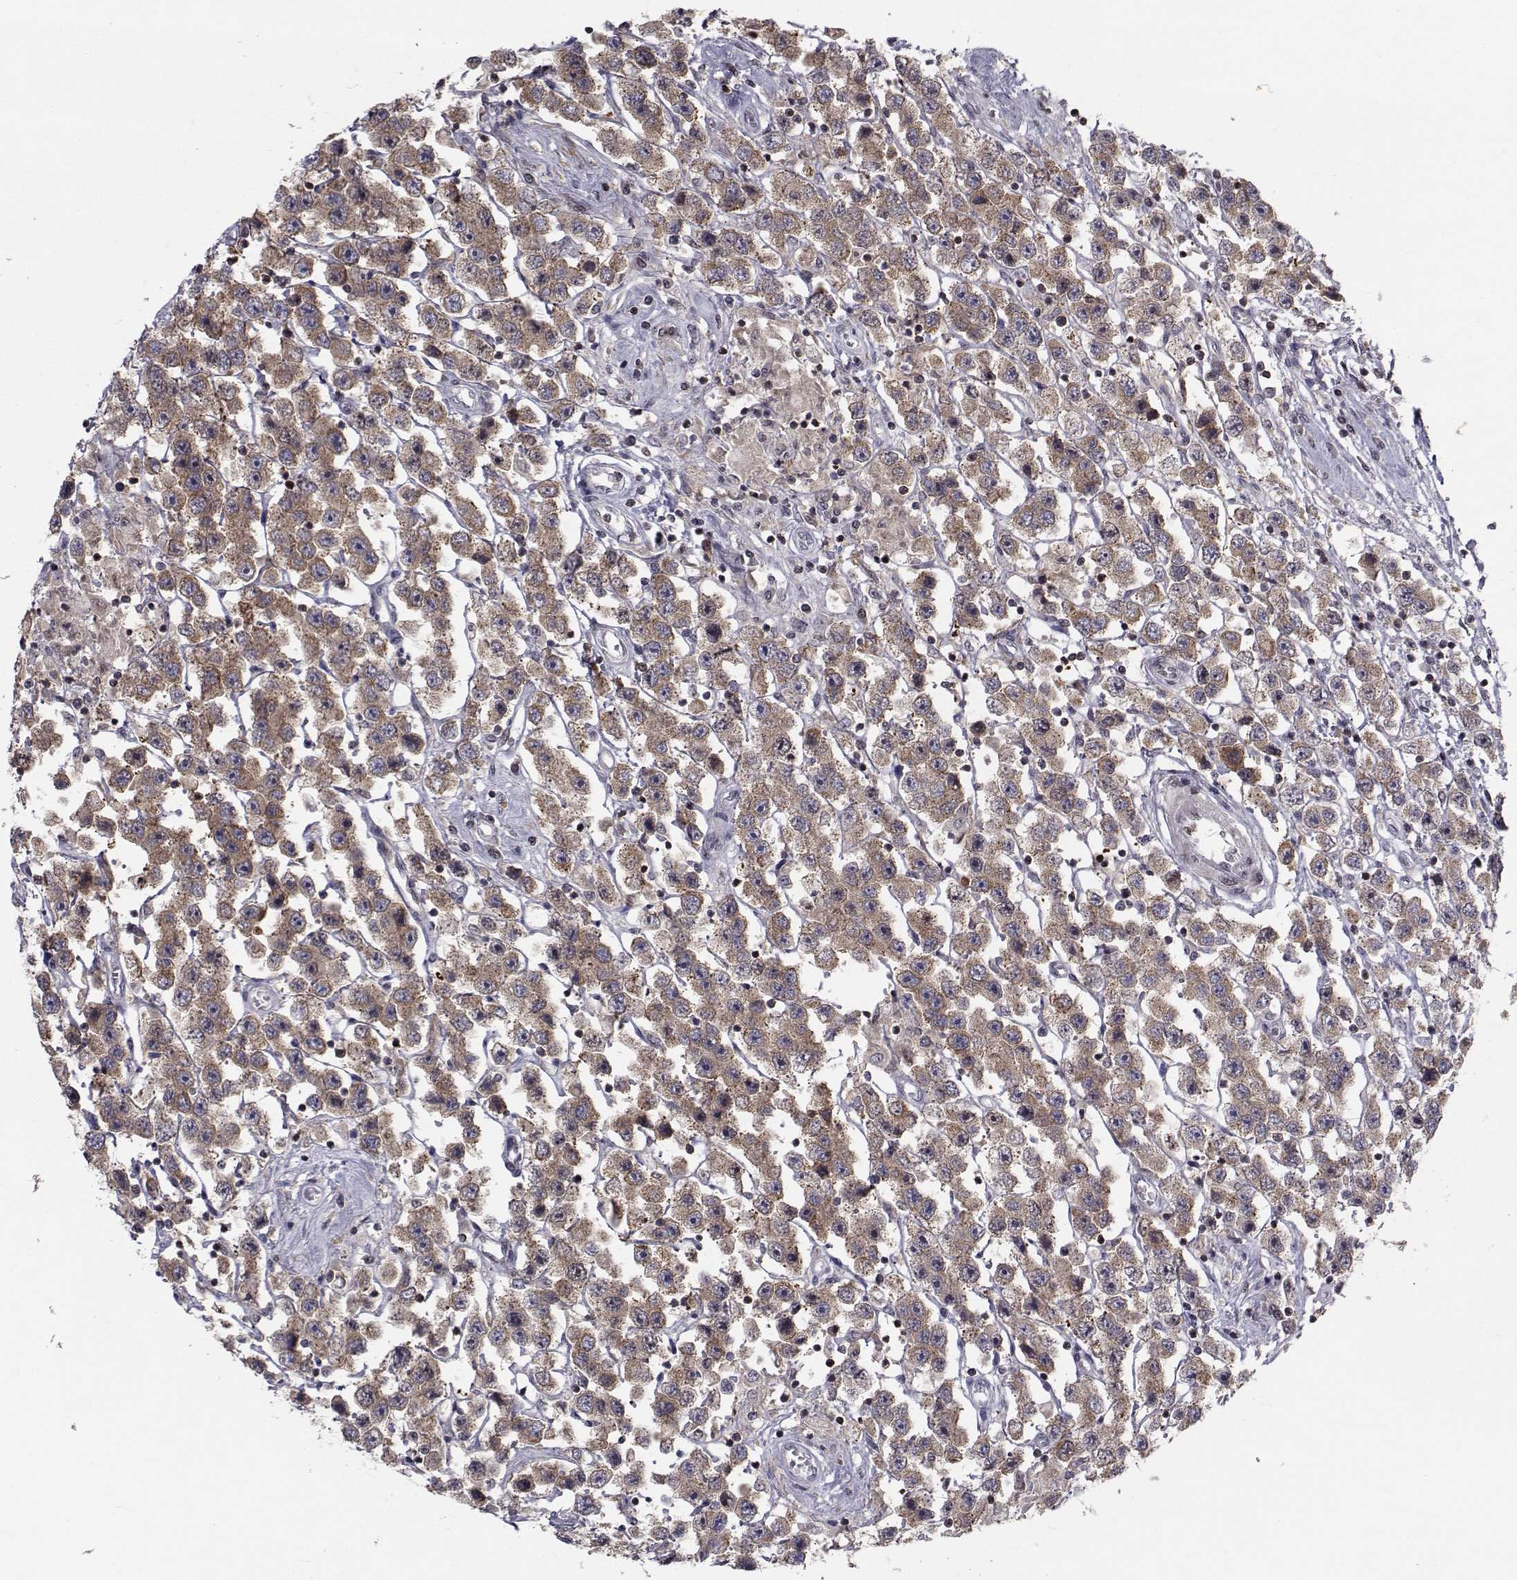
{"staining": {"intensity": "moderate", "quantity": ">75%", "location": "cytoplasmic/membranous"}, "tissue": "testis cancer", "cell_type": "Tumor cells", "image_type": "cancer", "snomed": [{"axis": "morphology", "description": "Seminoma, NOS"}, {"axis": "topography", "description": "Testis"}], "caption": "This micrograph demonstrates immunohistochemistry staining of human testis cancer, with medium moderate cytoplasmic/membranous expression in approximately >75% of tumor cells.", "gene": "PCP4L1", "patient": {"sex": "male", "age": 45}}